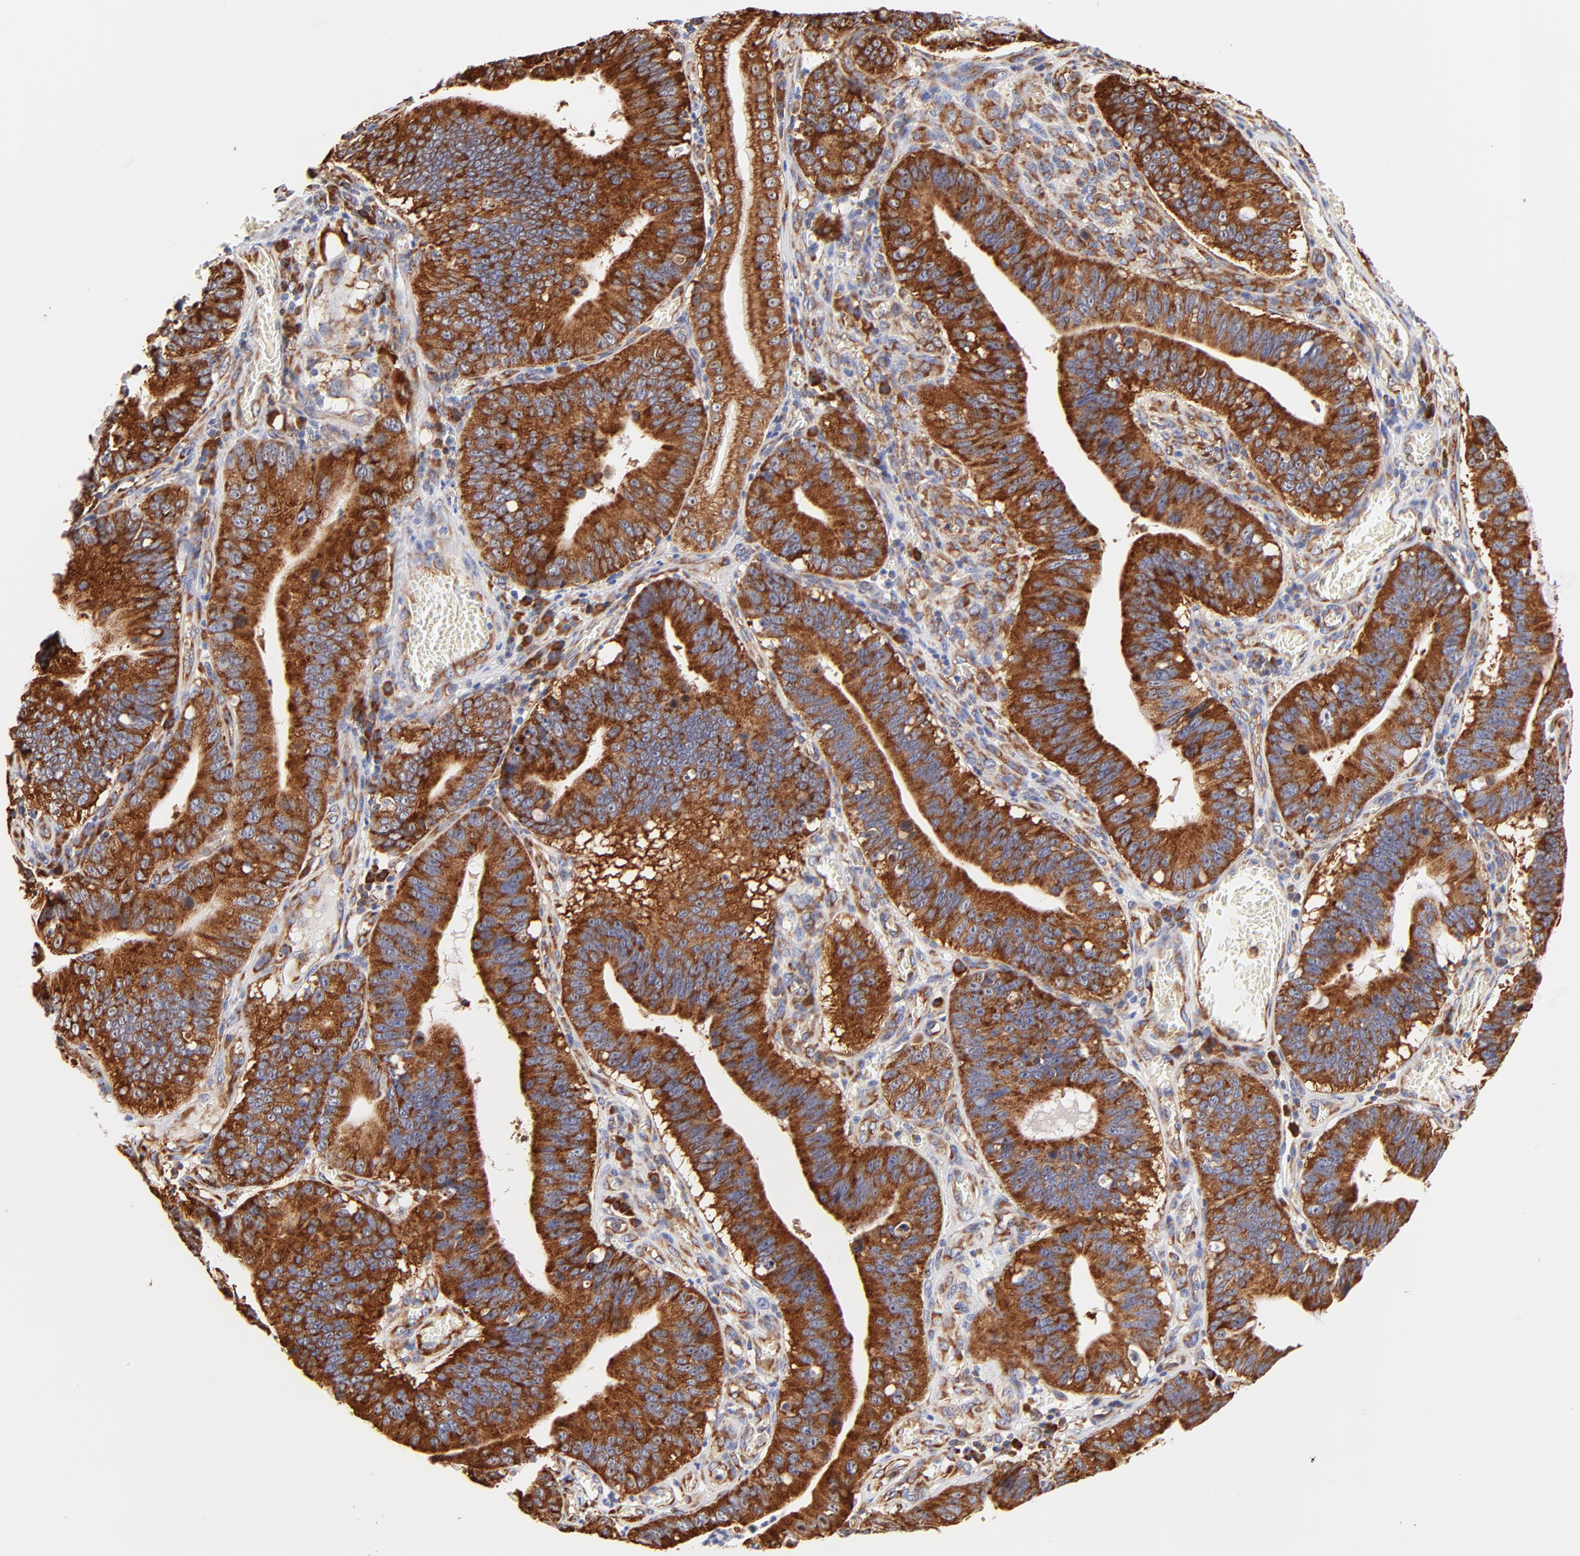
{"staining": {"intensity": "strong", "quantity": ">75%", "location": "cytoplasmic/membranous"}, "tissue": "stomach cancer", "cell_type": "Tumor cells", "image_type": "cancer", "snomed": [{"axis": "morphology", "description": "Adenocarcinoma, NOS"}, {"axis": "topography", "description": "Stomach"}, {"axis": "topography", "description": "Gastric cardia"}], "caption": "Immunohistochemical staining of human adenocarcinoma (stomach) exhibits strong cytoplasmic/membranous protein positivity in about >75% of tumor cells. (DAB = brown stain, brightfield microscopy at high magnification).", "gene": "RPL27", "patient": {"sex": "male", "age": 59}}